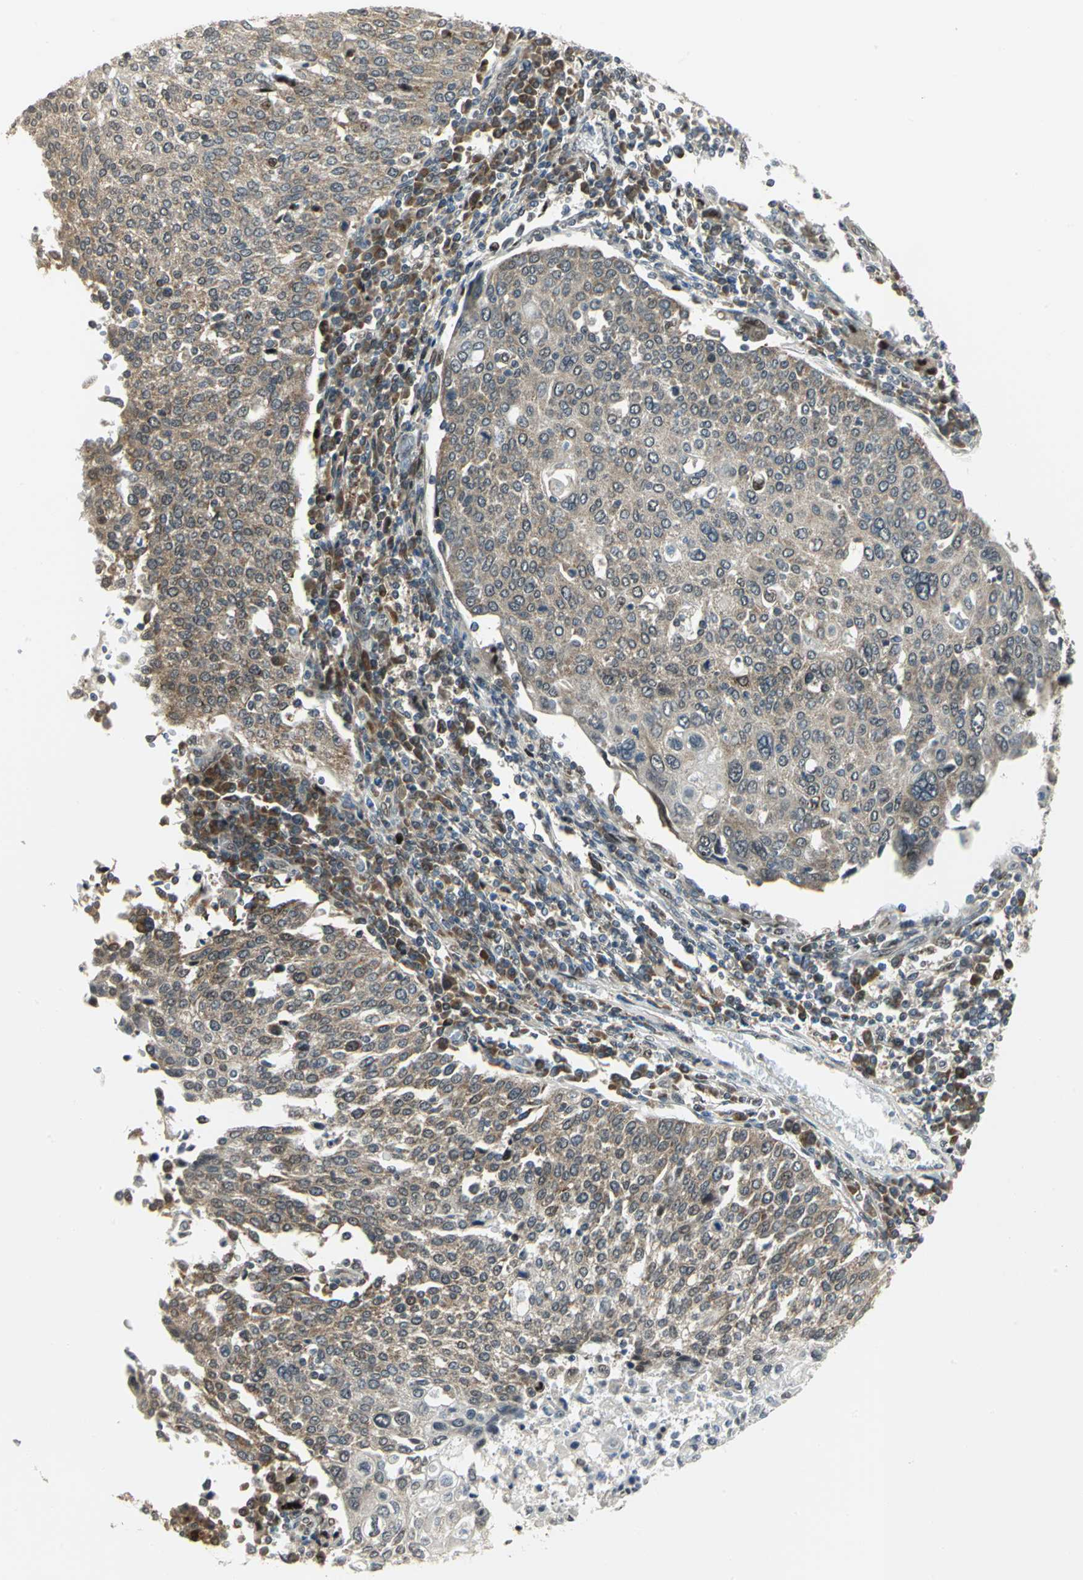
{"staining": {"intensity": "moderate", "quantity": ">75%", "location": "cytoplasmic/membranous"}, "tissue": "cervical cancer", "cell_type": "Tumor cells", "image_type": "cancer", "snomed": [{"axis": "morphology", "description": "Squamous cell carcinoma, NOS"}, {"axis": "topography", "description": "Cervix"}], "caption": "Cervical cancer (squamous cell carcinoma) tissue reveals moderate cytoplasmic/membranous positivity in approximately >75% of tumor cells, visualized by immunohistochemistry.", "gene": "PSMC4", "patient": {"sex": "female", "age": 40}}